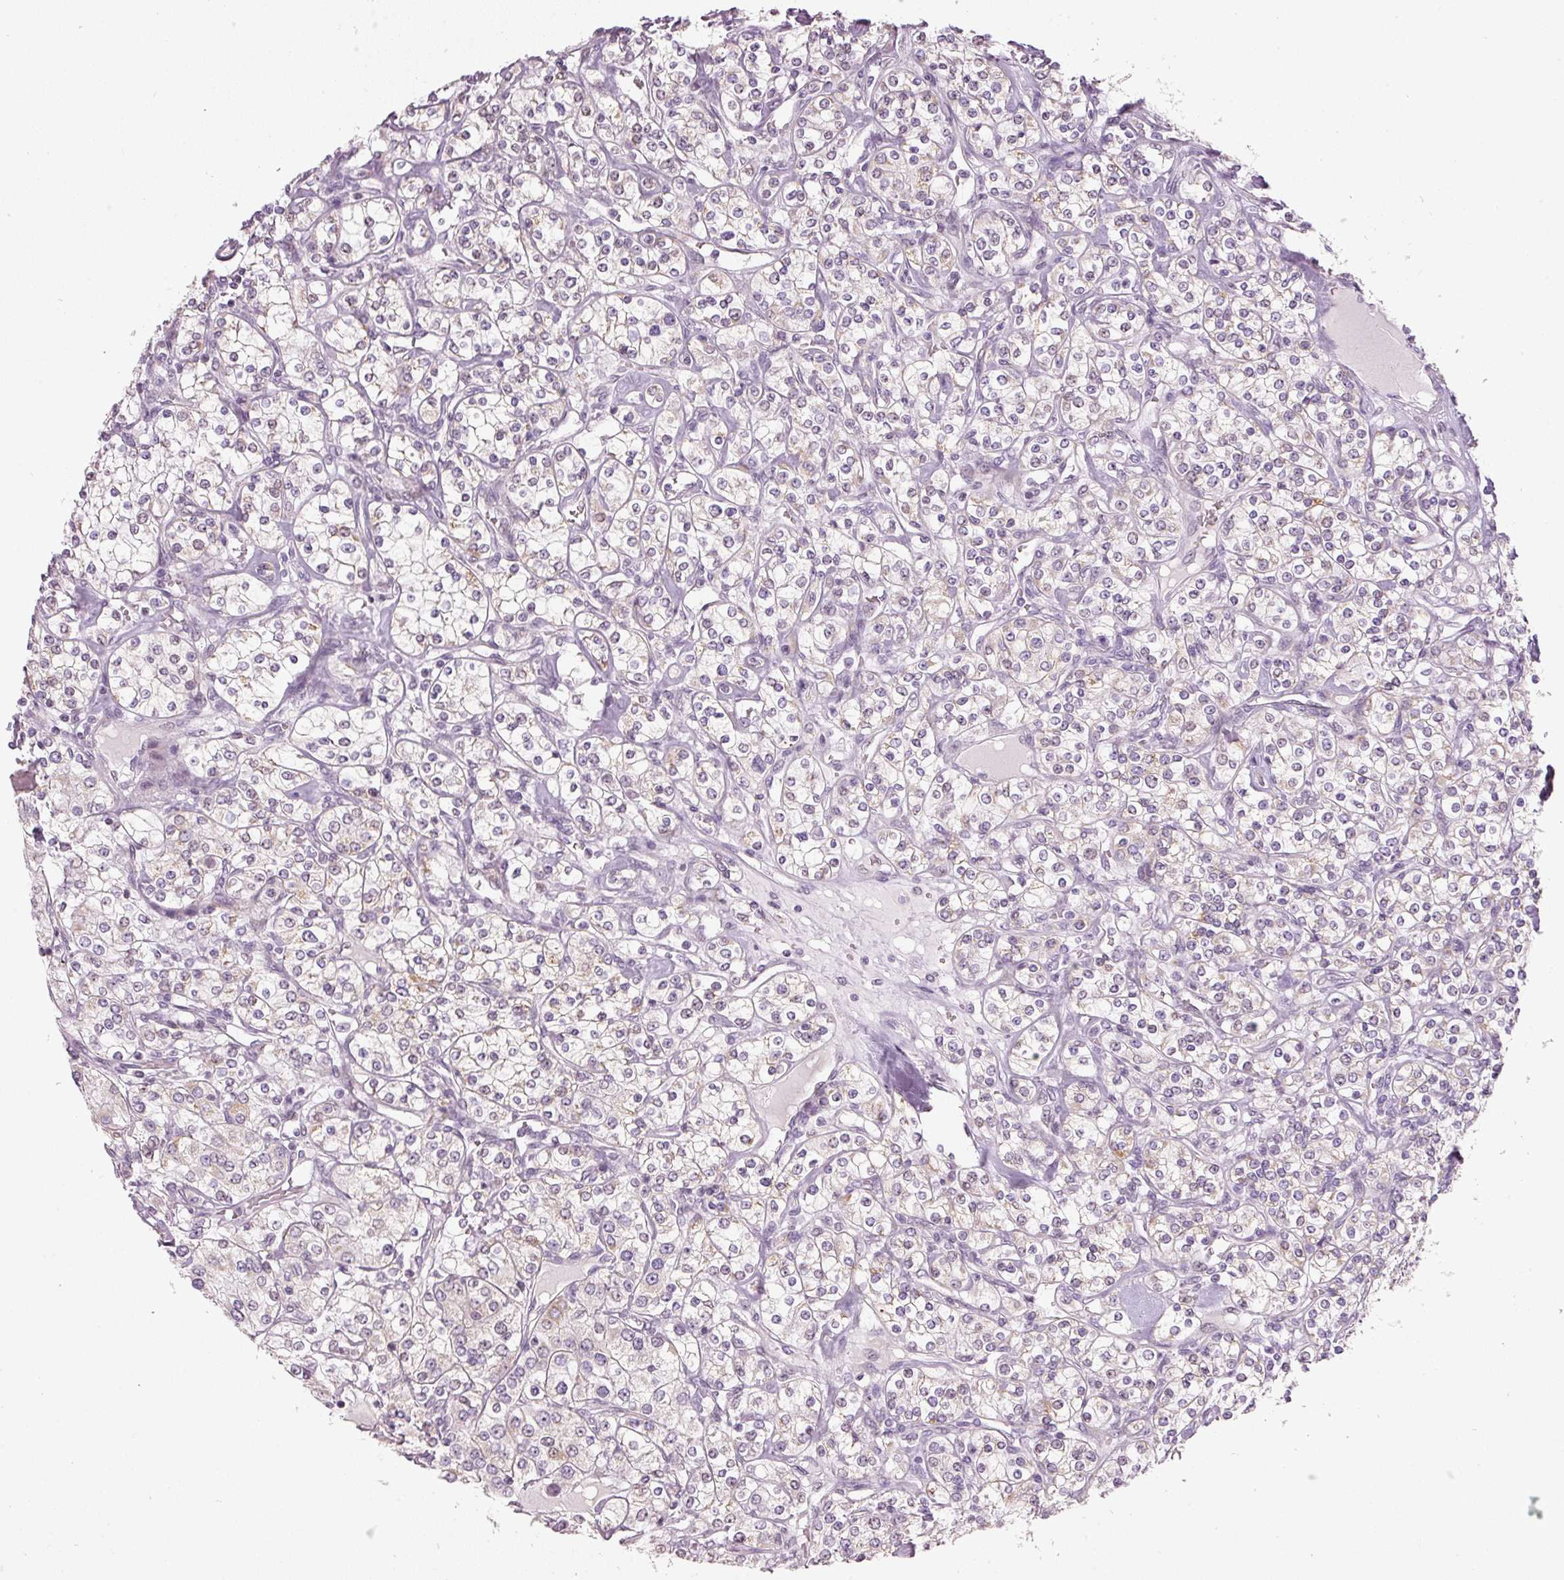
{"staining": {"intensity": "weak", "quantity": "25%-75%", "location": "cytoplasmic/membranous"}, "tissue": "renal cancer", "cell_type": "Tumor cells", "image_type": "cancer", "snomed": [{"axis": "morphology", "description": "Adenocarcinoma, NOS"}, {"axis": "topography", "description": "Kidney"}], "caption": "This is an image of IHC staining of renal cancer (adenocarcinoma), which shows weak expression in the cytoplasmic/membranous of tumor cells.", "gene": "NRDE2", "patient": {"sex": "male", "age": 77}}